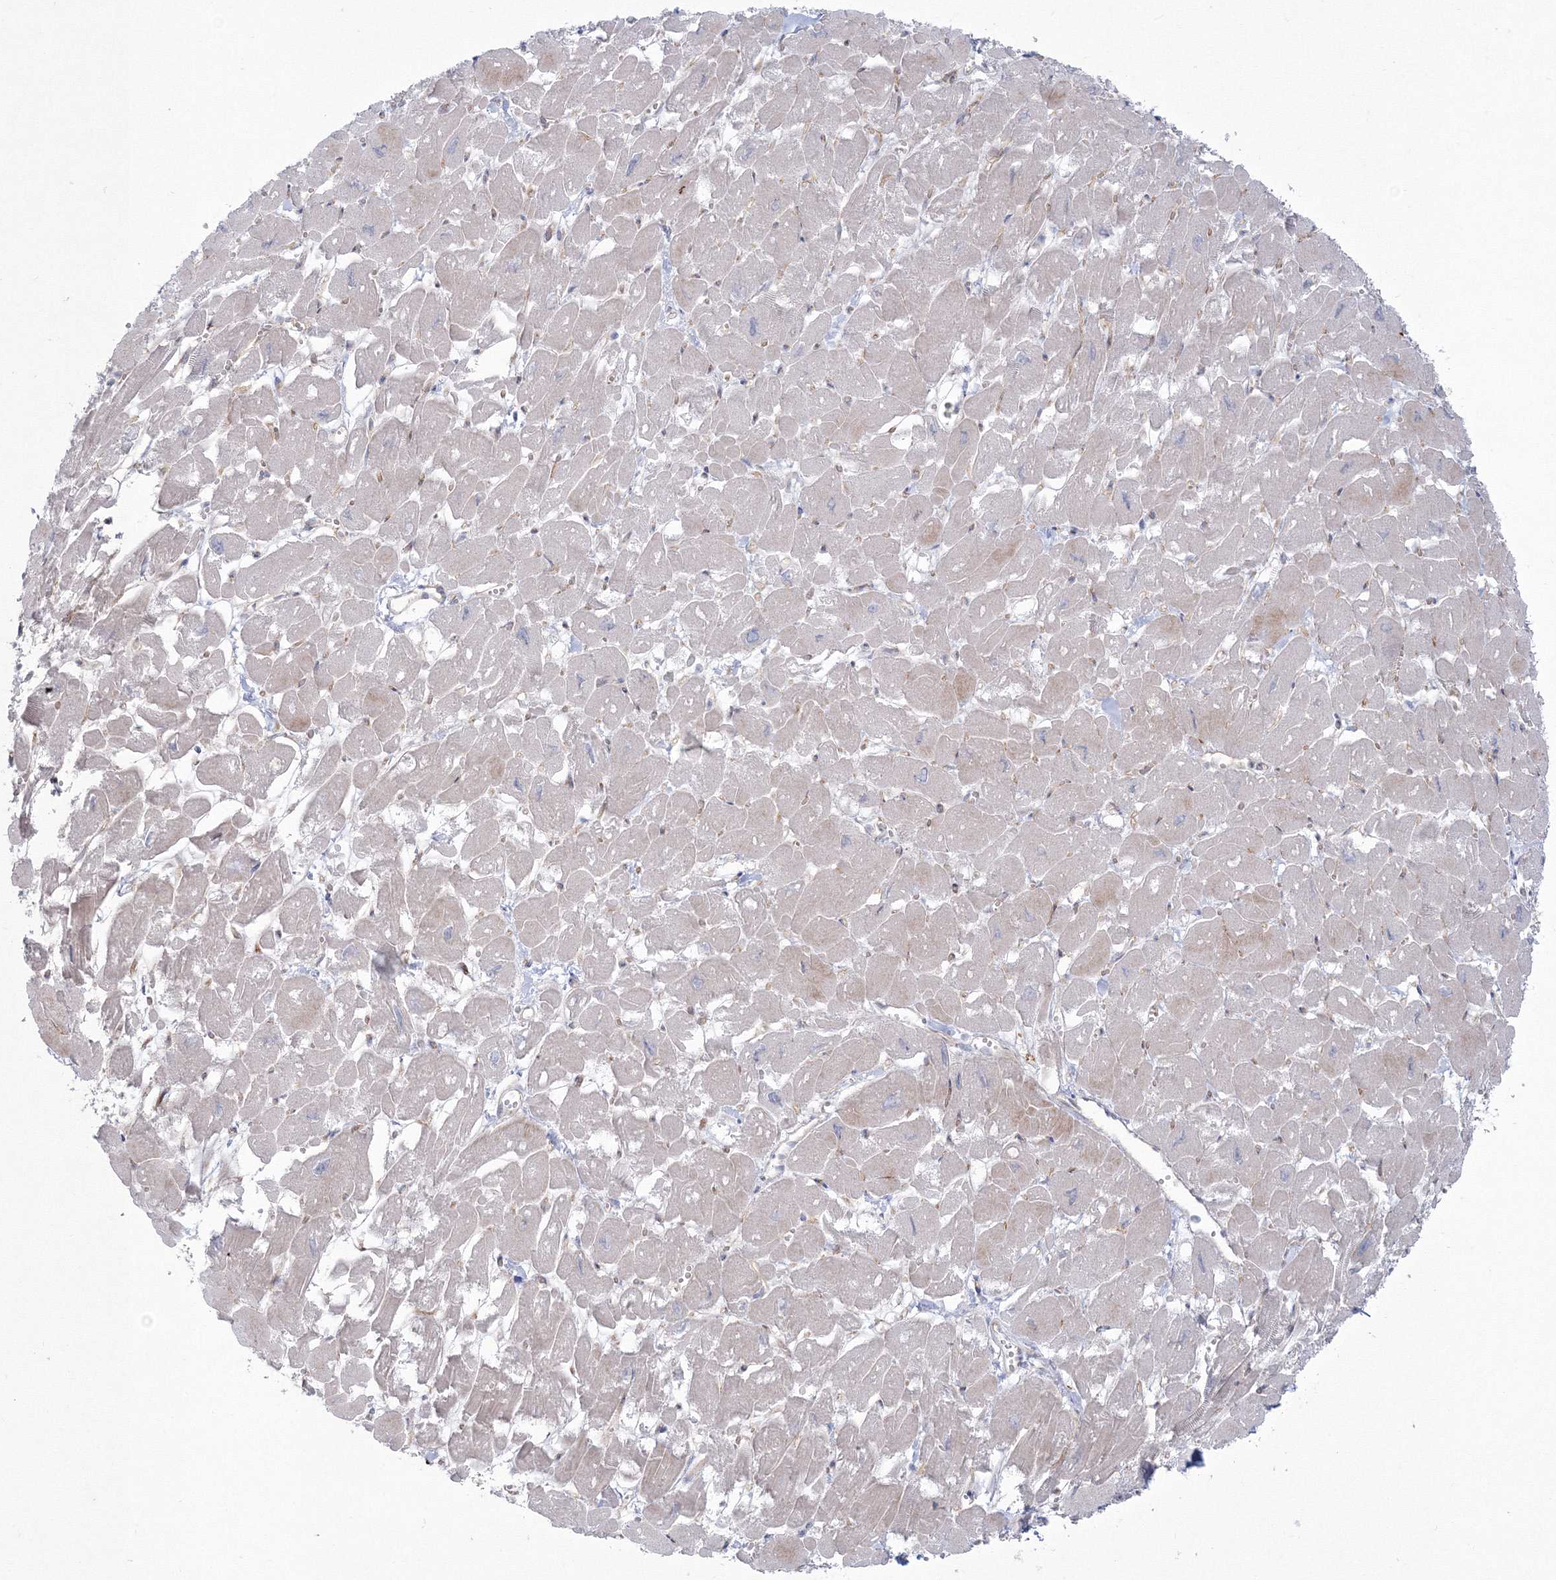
{"staining": {"intensity": "negative", "quantity": "none", "location": "none"}, "tissue": "heart muscle", "cell_type": "Cardiomyocytes", "image_type": "normal", "snomed": [{"axis": "morphology", "description": "Normal tissue, NOS"}, {"axis": "topography", "description": "Heart"}], "caption": "Benign heart muscle was stained to show a protein in brown. There is no significant positivity in cardiomyocytes.", "gene": "HYAL2", "patient": {"sex": "male", "age": 54}}